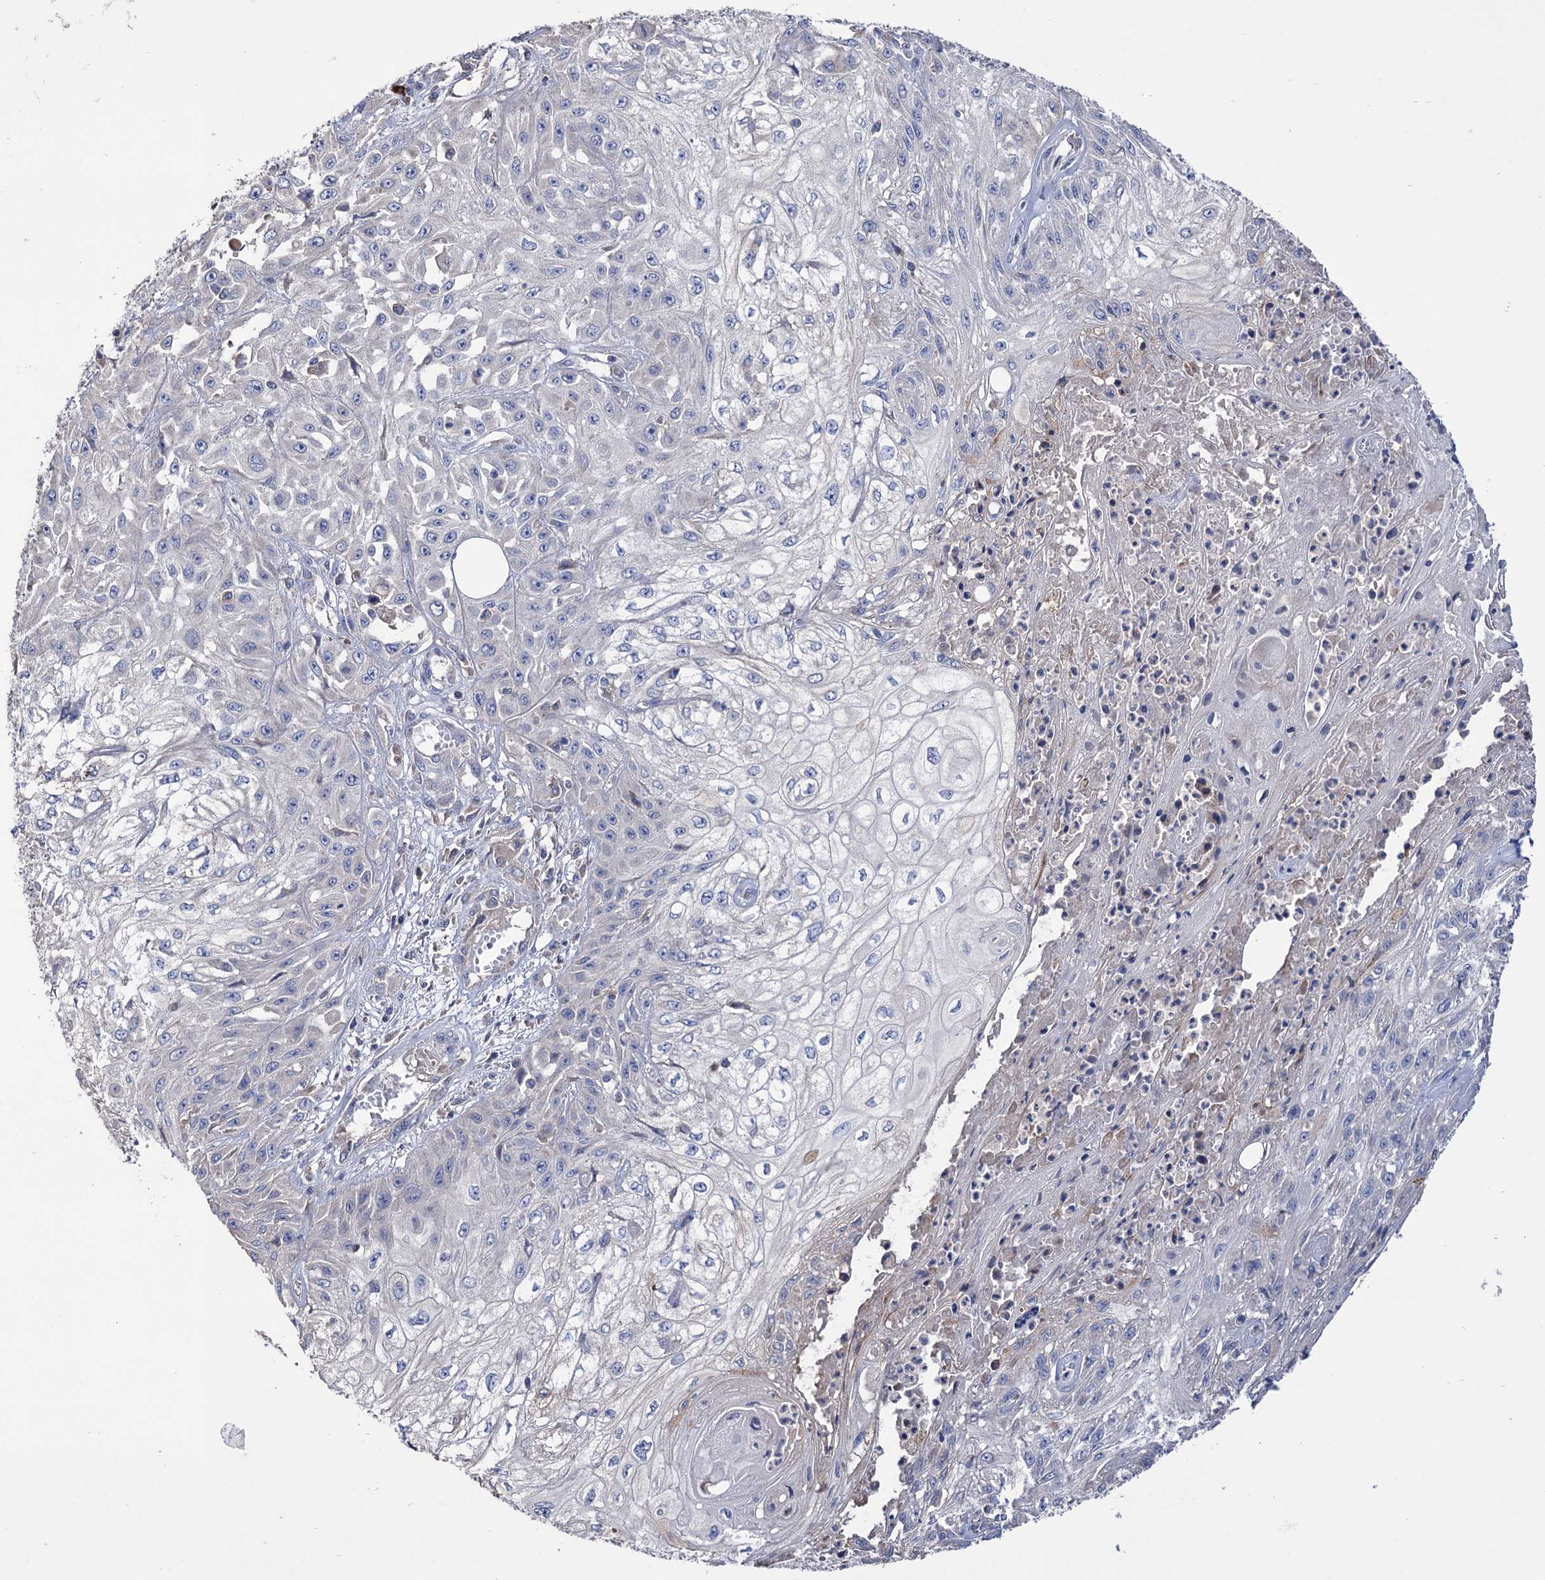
{"staining": {"intensity": "negative", "quantity": "none", "location": "none"}, "tissue": "skin cancer", "cell_type": "Tumor cells", "image_type": "cancer", "snomed": [{"axis": "morphology", "description": "Squamous cell carcinoma, NOS"}, {"axis": "morphology", "description": "Squamous cell carcinoma, metastatic, NOS"}, {"axis": "topography", "description": "Skin"}, {"axis": "topography", "description": "Lymph node"}], "caption": "IHC photomicrograph of neoplastic tissue: human skin cancer (metastatic squamous cell carcinoma) stained with DAB shows no significant protein staining in tumor cells.", "gene": "BBS4", "patient": {"sex": "male", "age": 75}}